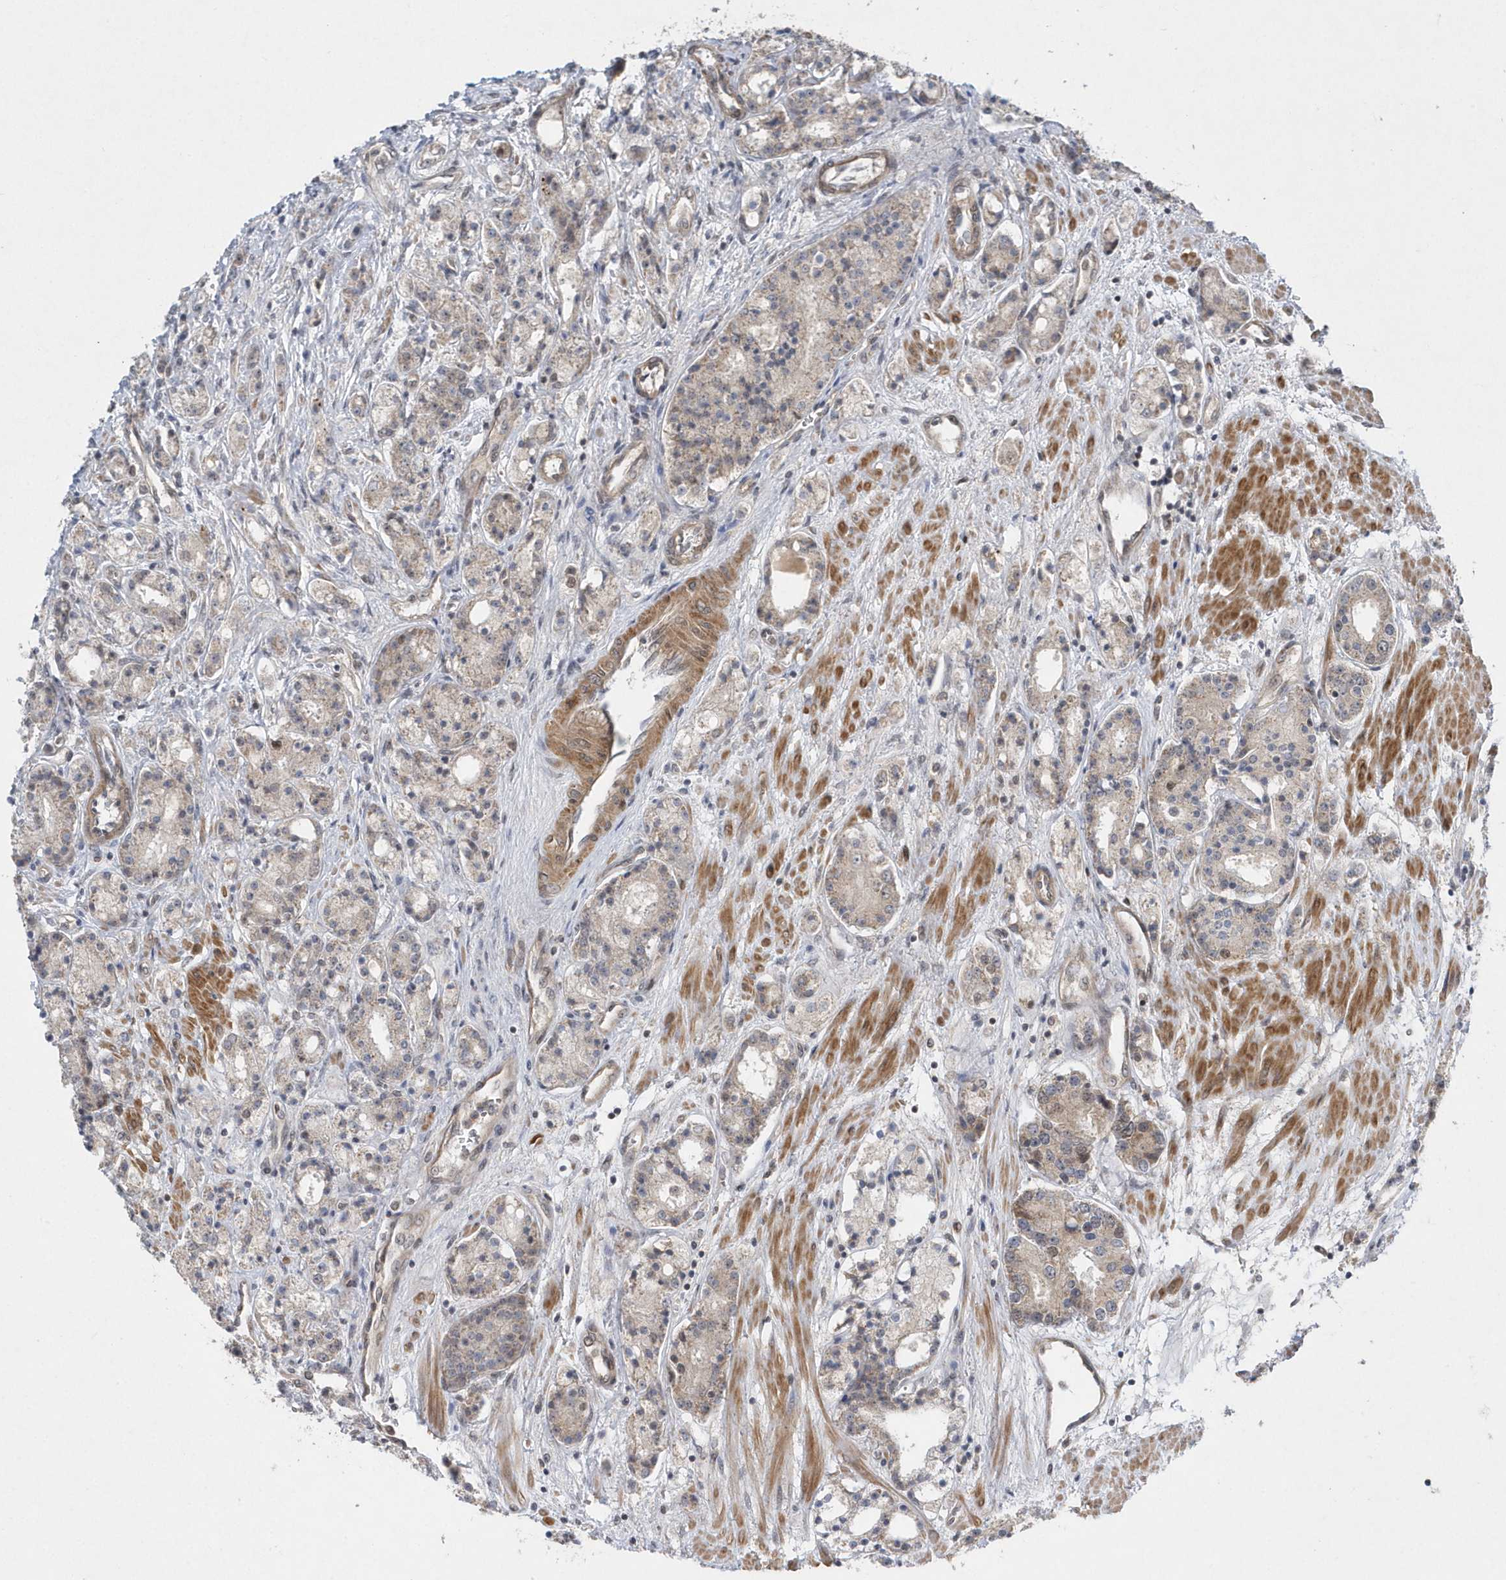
{"staining": {"intensity": "weak", "quantity": "<25%", "location": "cytoplasmic/membranous"}, "tissue": "prostate cancer", "cell_type": "Tumor cells", "image_type": "cancer", "snomed": [{"axis": "morphology", "description": "Adenocarcinoma, High grade"}, {"axis": "topography", "description": "Prostate"}], "caption": "The histopathology image shows no staining of tumor cells in high-grade adenocarcinoma (prostate).", "gene": "MXI1", "patient": {"sex": "male", "age": 60}}